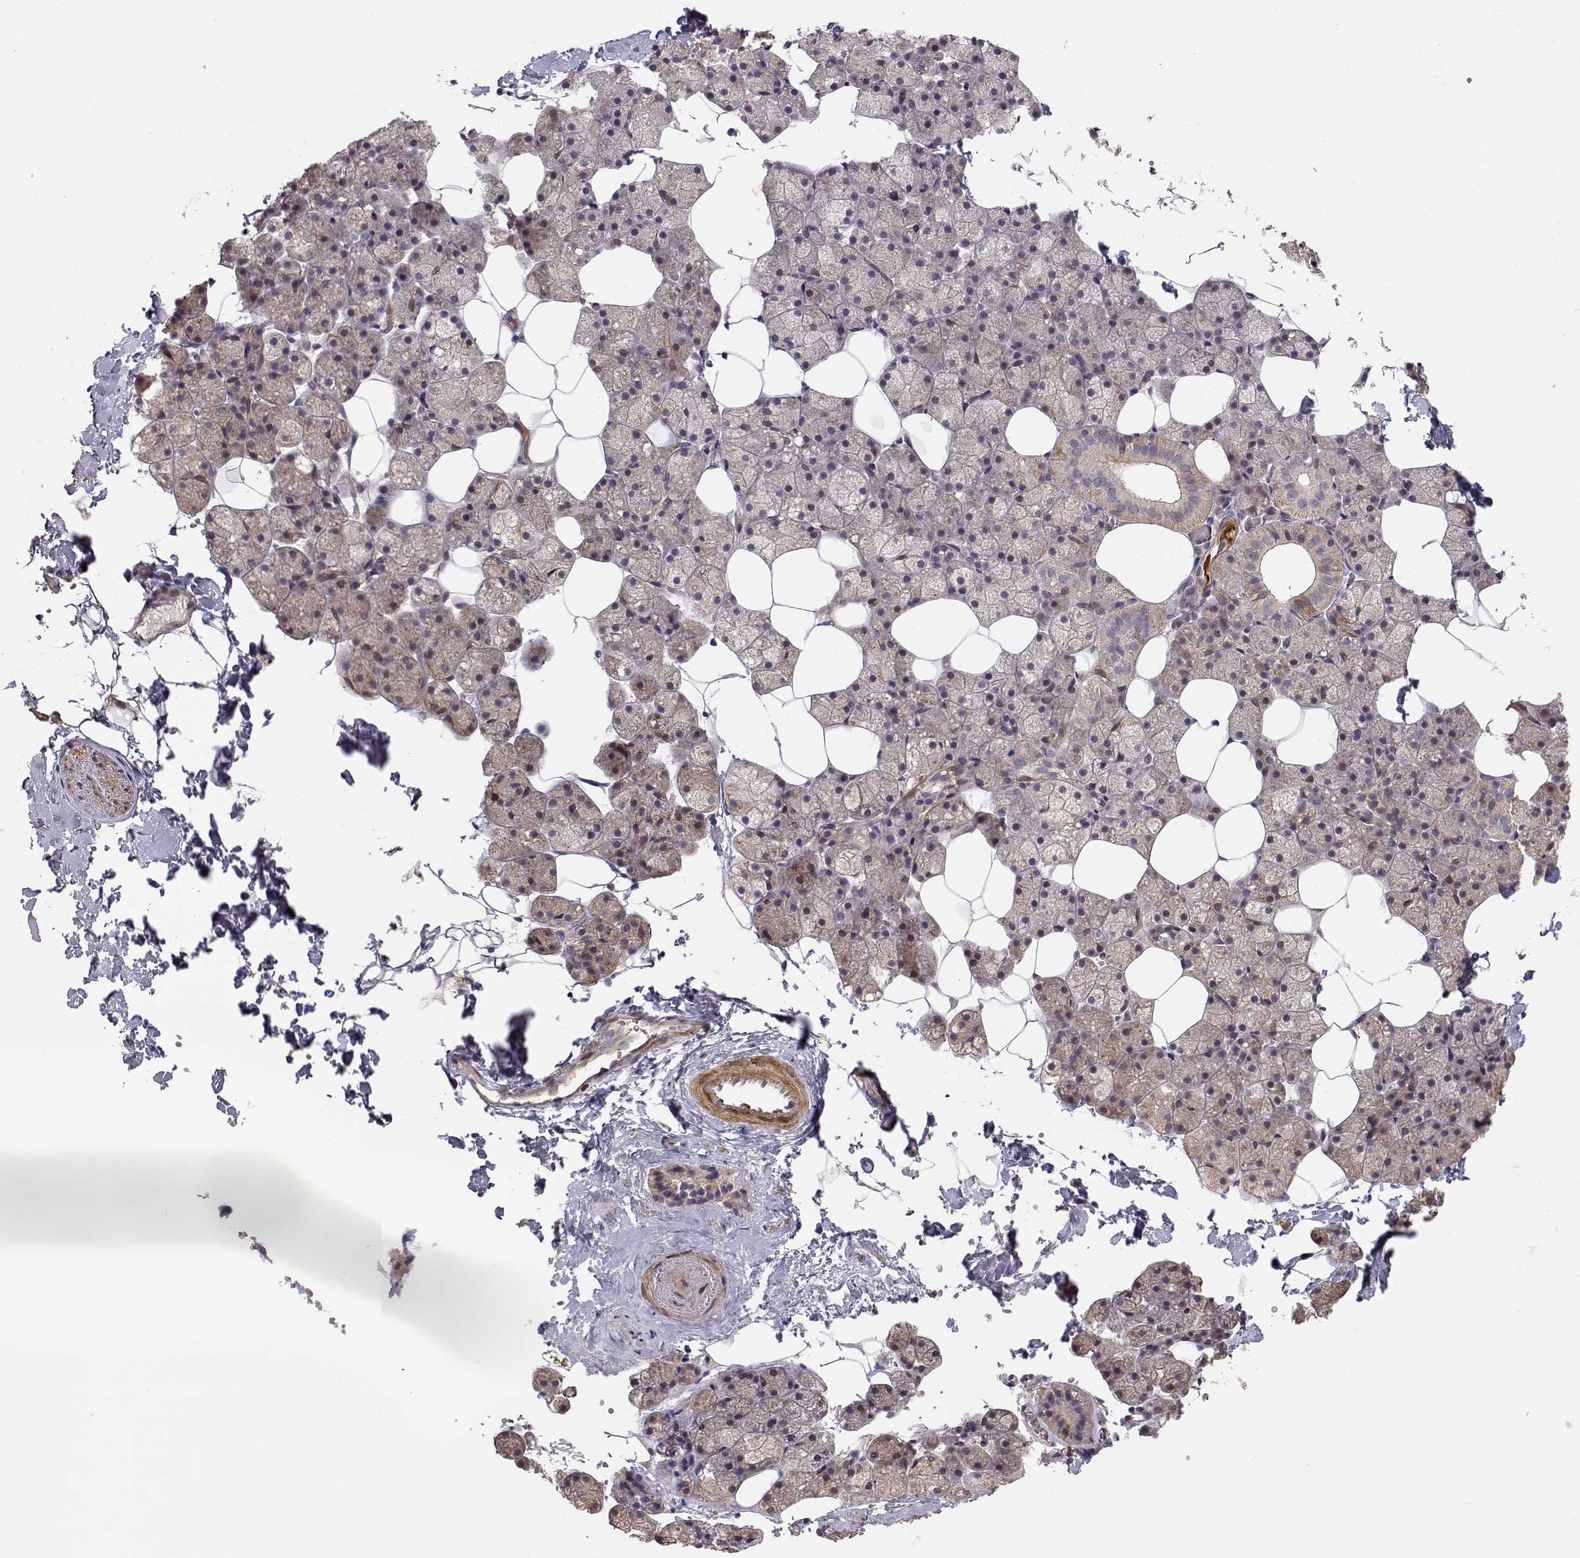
{"staining": {"intensity": "weak", "quantity": ">75%", "location": "cytoplasmic/membranous"}, "tissue": "salivary gland", "cell_type": "Glandular cells", "image_type": "normal", "snomed": [{"axis": "morphology", "description": "Normal tissue, NOS"}, {"axis": "topography", "description": "Salivary gland"}], "caption": "Protein expression analysis of benign human salivary gland reveals weak cytoplasmic/membranous positivity in about >75% of glandular cells.", "gene": "PICK1", "patient": {"sex": "male", "age": 38}}